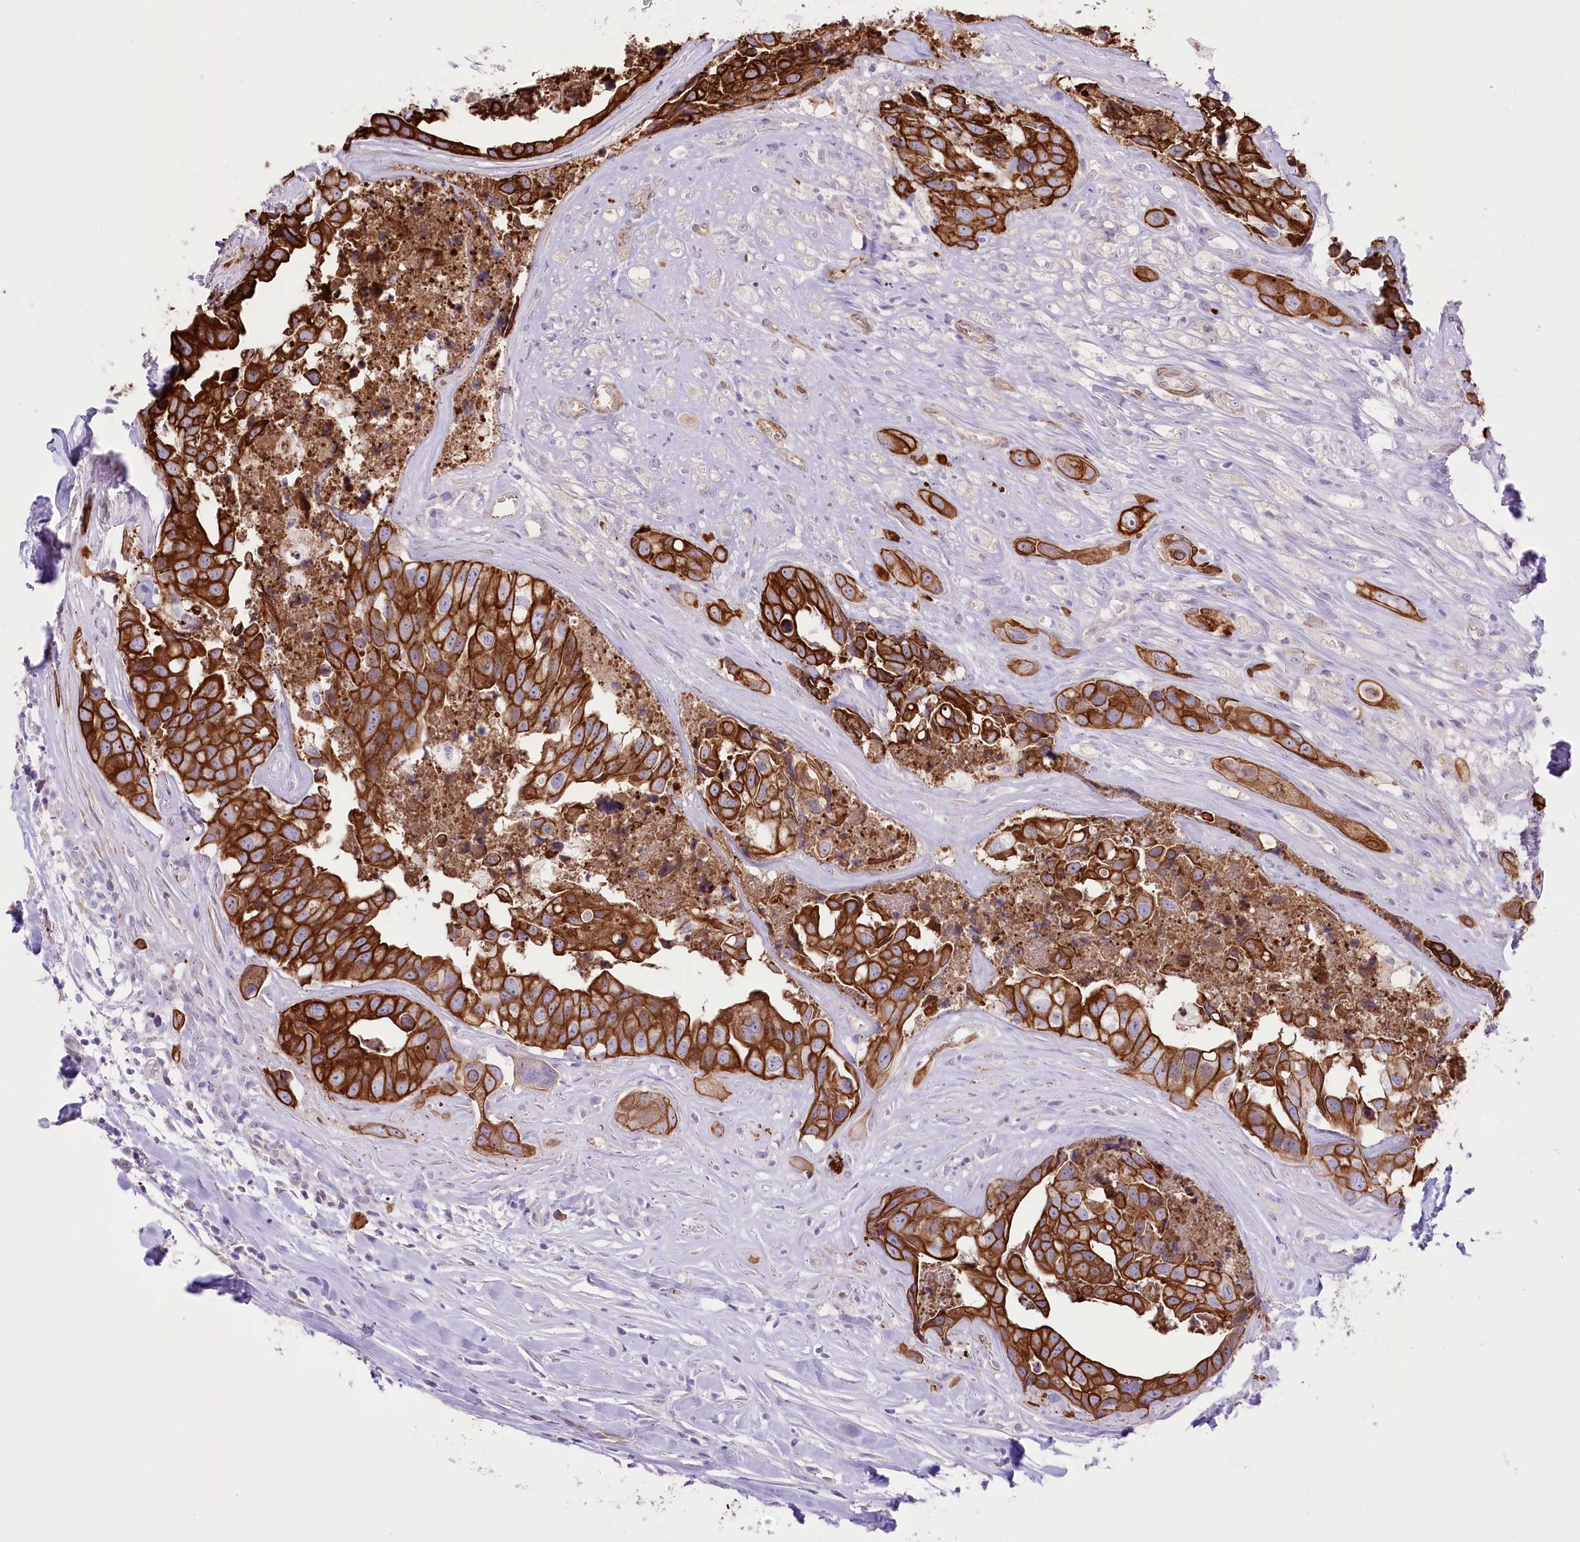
{"staining": {"intensity": "strong", "quantity": ">75%", "location": "cytoplasmic/membranous"}, "tissue": "head and neck cancer", "cell_type": "Tumor cells", "image_type": "cancer", "snomed": [{"axis": "morphology", "description": "Adenocarcinoma, NOS"}, {"axis": "morphology", "description": "Adenocarcinoma, metastatic, NOS"}, {"axis": "topography", "description": "Head-Neck"}], "caption": "The histopathology image shows staining of head and neck cancer (adenocarcinoma), revealing strong cytoplasmic/membranous protein staining (brown color) within tumor cells. (brown staining indicates protein expression, while blue staining denotes nuclei).", "gene": "SLC39A10", "patient": {"sex": "male", "age": 75}}